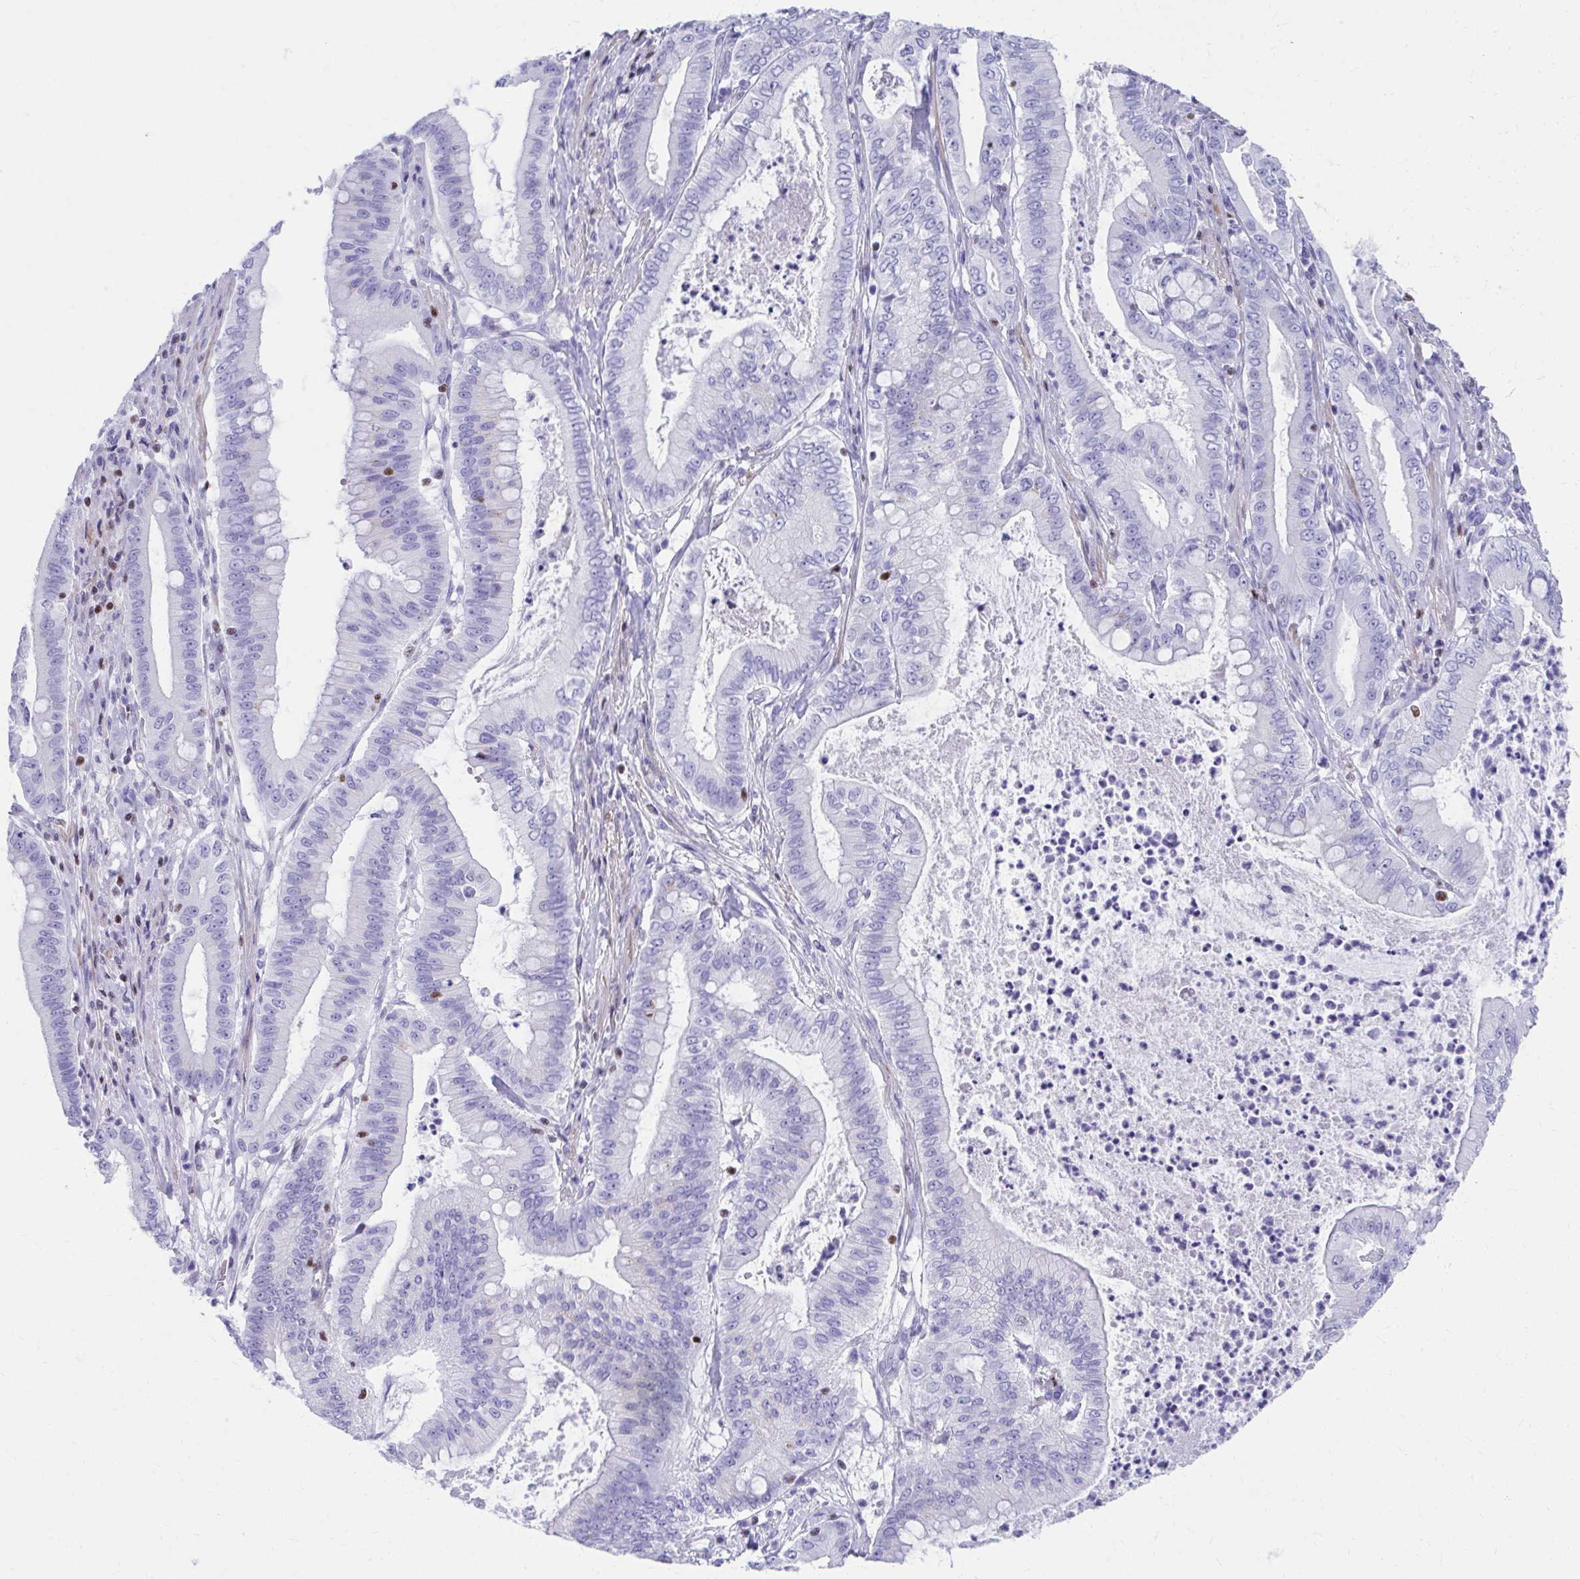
{"staining": {"intensity": "negative", "quantity": "none", "location": "none"}, "tissue": "pancreatic cancer", "cell_type": "Tumor cells", "image_type": "cancer", "snomed": [{"axis": "morphology", "description": "Adenocarcinoma, NOS"}, {"axis": "topography", "description": "Pancreas"}], "caption": "DAB (3,3'-diaminobenzidine) immunohistochemical staining of human pancreatic cancer (adenocarcinoma) exhibits no significant positivity in tumor cells. (Stains: DAB immunohistochemistry with hematoxylin counter stain, Microscopy: brightfield microscopy at high magnification).", "gene": "RUNX3", "patient": {"sex": "male", "age": 71}}